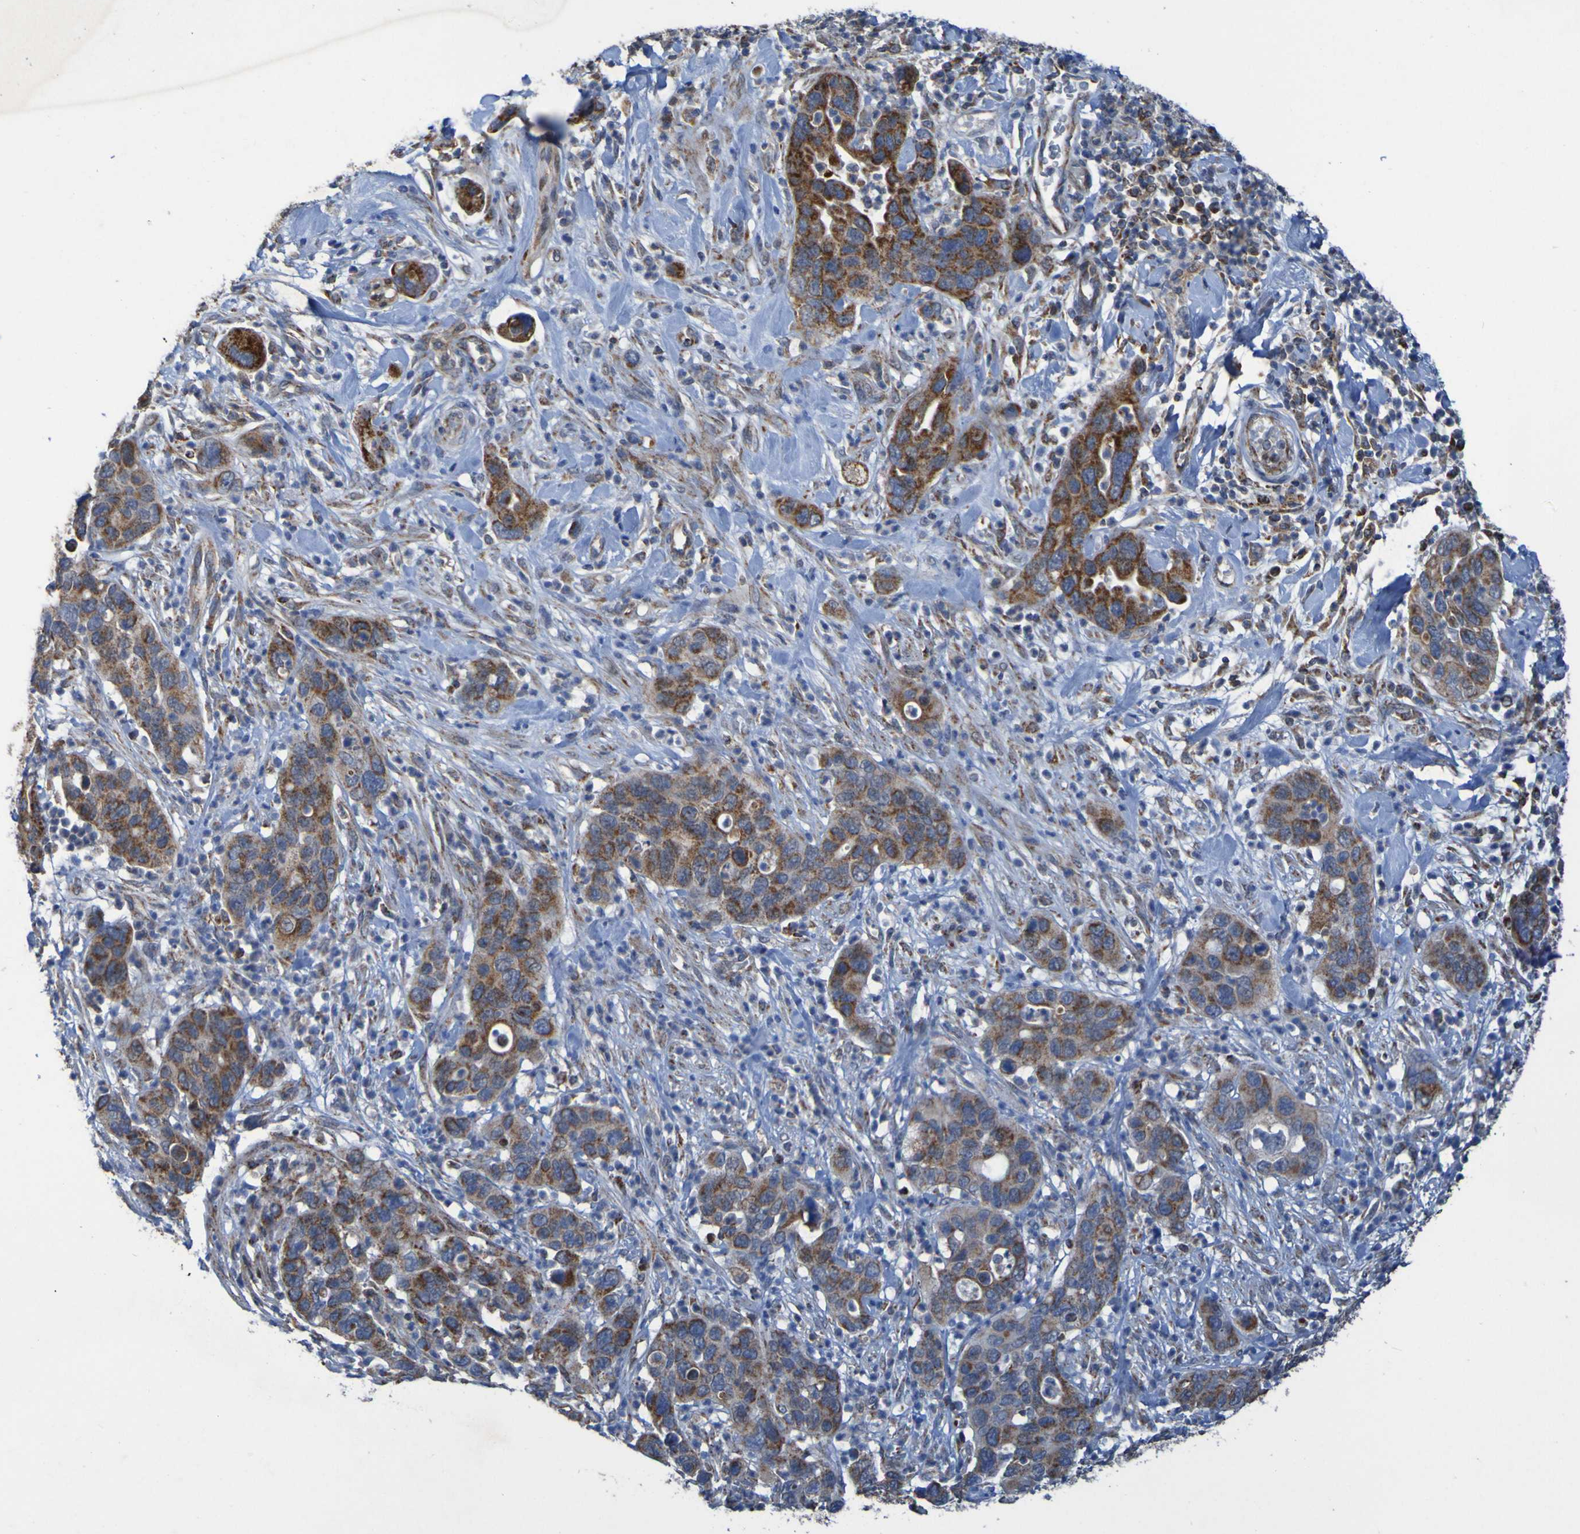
{"staining": {"intensity": "moderate", "quantity": ">75%", "location": "cytoplasmic/membranous"}, "tissue": "pancreatic cancer", "cell_type": "Tumor cells", "image_type": "cancer", "snomed": [{"axis": "morphology", "description": "Adenocarcinoma, NOS"}, {"axis": "topography", "description": "Pancreas"}], "caption": "DAB immunohistochemical staining of pancreatic cancer (adenocarcinoma) demonstrates moderate cytoplasmic/membranous protein expression in about >75% of tumor cells. (brown staining indicates protein expression, while blue staining denotes nuclei).", "gene": "CCDC51", "patient": {"sex": "female", "age": 71}}